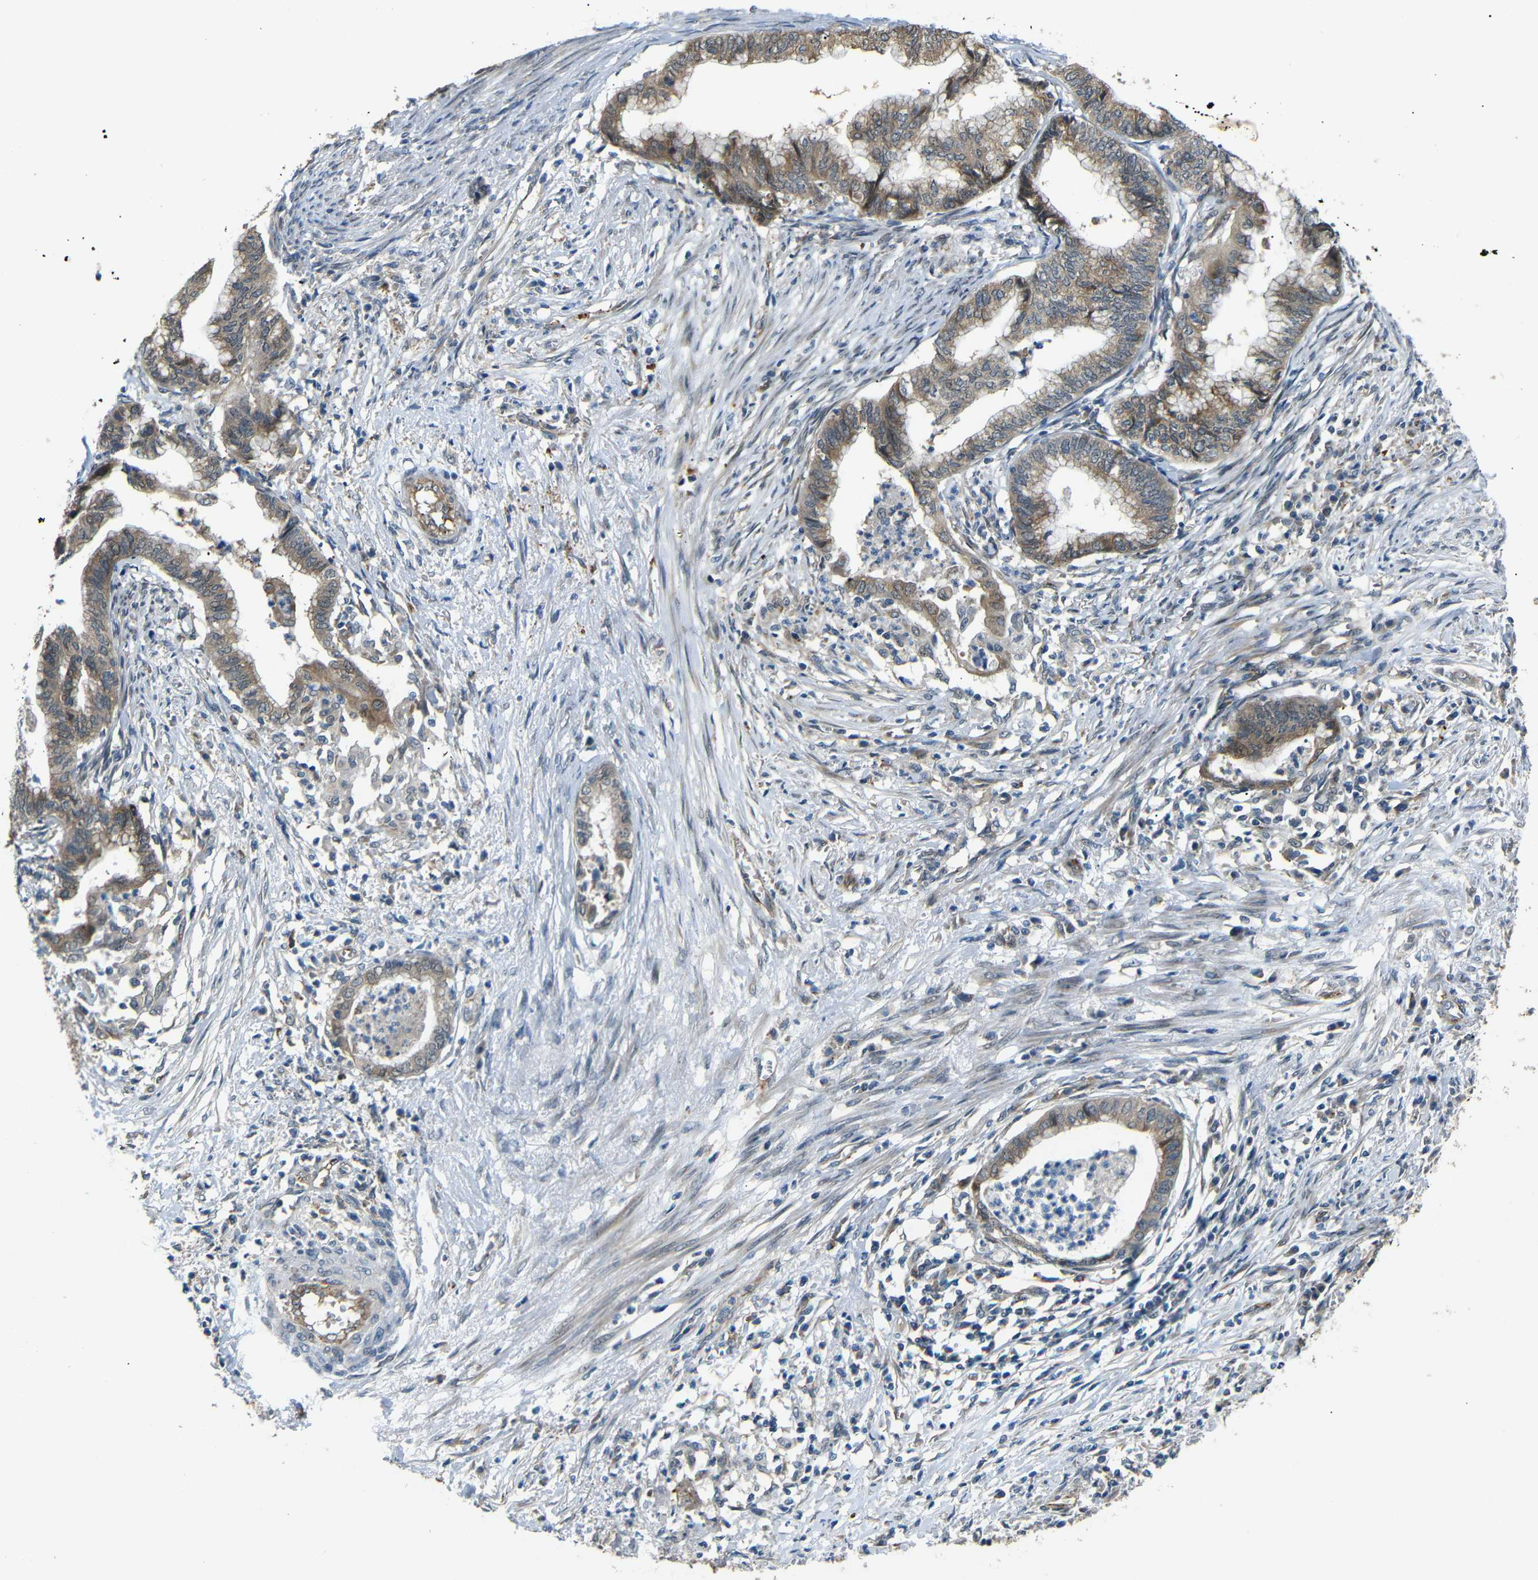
{"staining": {"intensity": "moderate", "quantity": ">75%", "location": "cytoplasmic/membranous"}, "tissue": "endometrial cancer", "cell_type": "Tumor cells", "image_type": "cancer", "snomed": [{"axis": "morphology", "description": "Necrosis, NOS"}, {"axis": "morphology", "description": "Adenocarcinoma, NOS"}, {"axis": "topography", "description": "Endometrium"}], "caption": "Endometrial cancer stained for a protein exhibits moderate cytoplasmic/membranous positivity in tumor cells. (DAB = brown stain, brightfield microscopy at high magnification).", "gene": "ATP7A", "patient": {"sex": "female", "age": 79}}